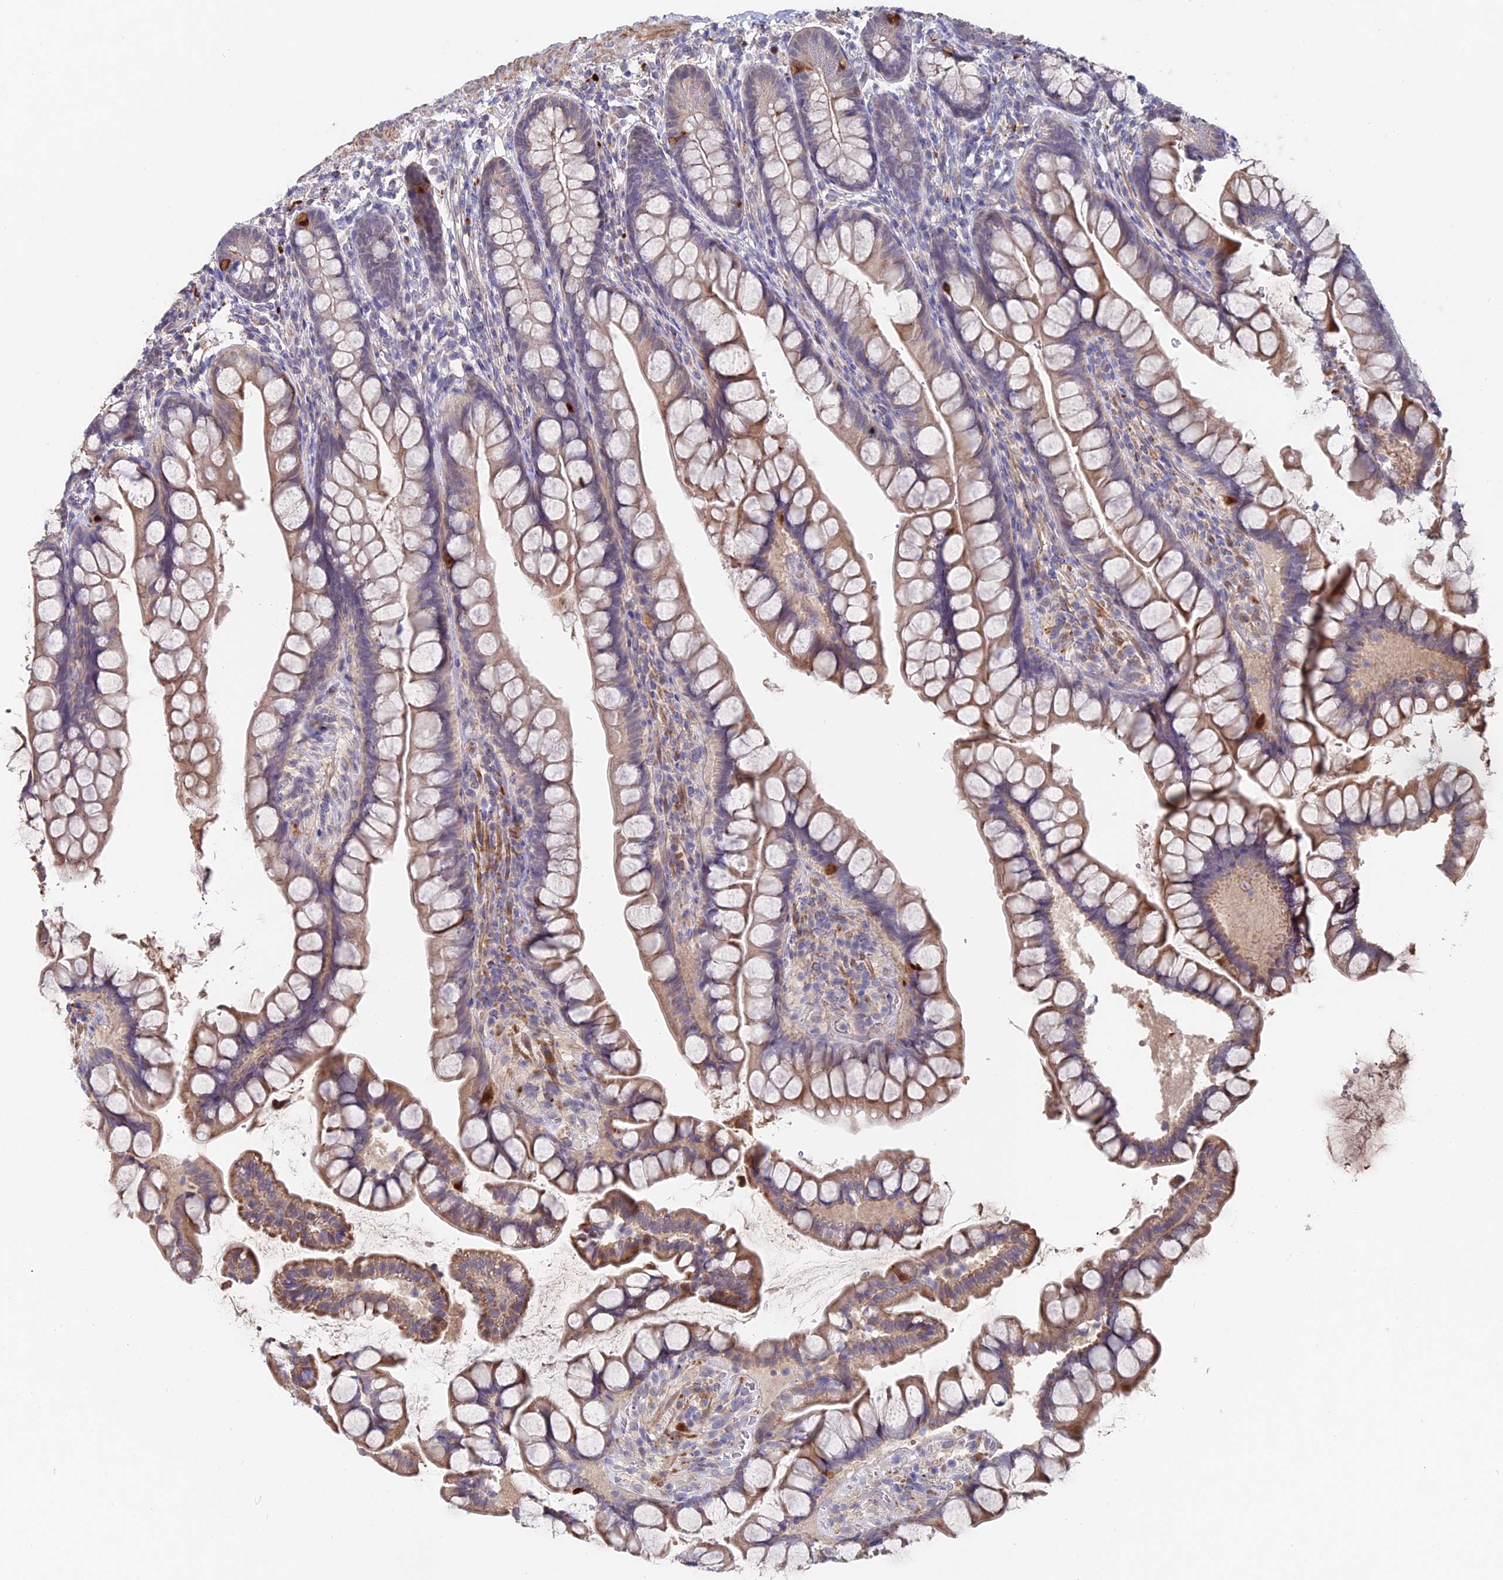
{"staining": {"intensity": "moderate", "quantity": "25%-75%", "location": "cytoplasmic/membranous"}, "tissue": "small intestine", "cell_type": "Glandular cells", "image_type": "normal", "snomed": [{"axis": "morphology", "description": "Normal tissue, NOS"}, {"axis": "topography", "description": "Small intestine"}], "caption": "Immunohistochemical staining of unremarkable small intestine shows 25%-75% levels of moderate cytoplasmic/membranous protein expression in about 25%-75% of glandular cells. The staining is performed using DAB (3,3'-diaminobenzidine) brown chromogen to label protein expression. The nuclei are counter-stained blue using hematoxylin.", "gene": "ACTR5", "patient": {"sex": "male", "age": 70}}